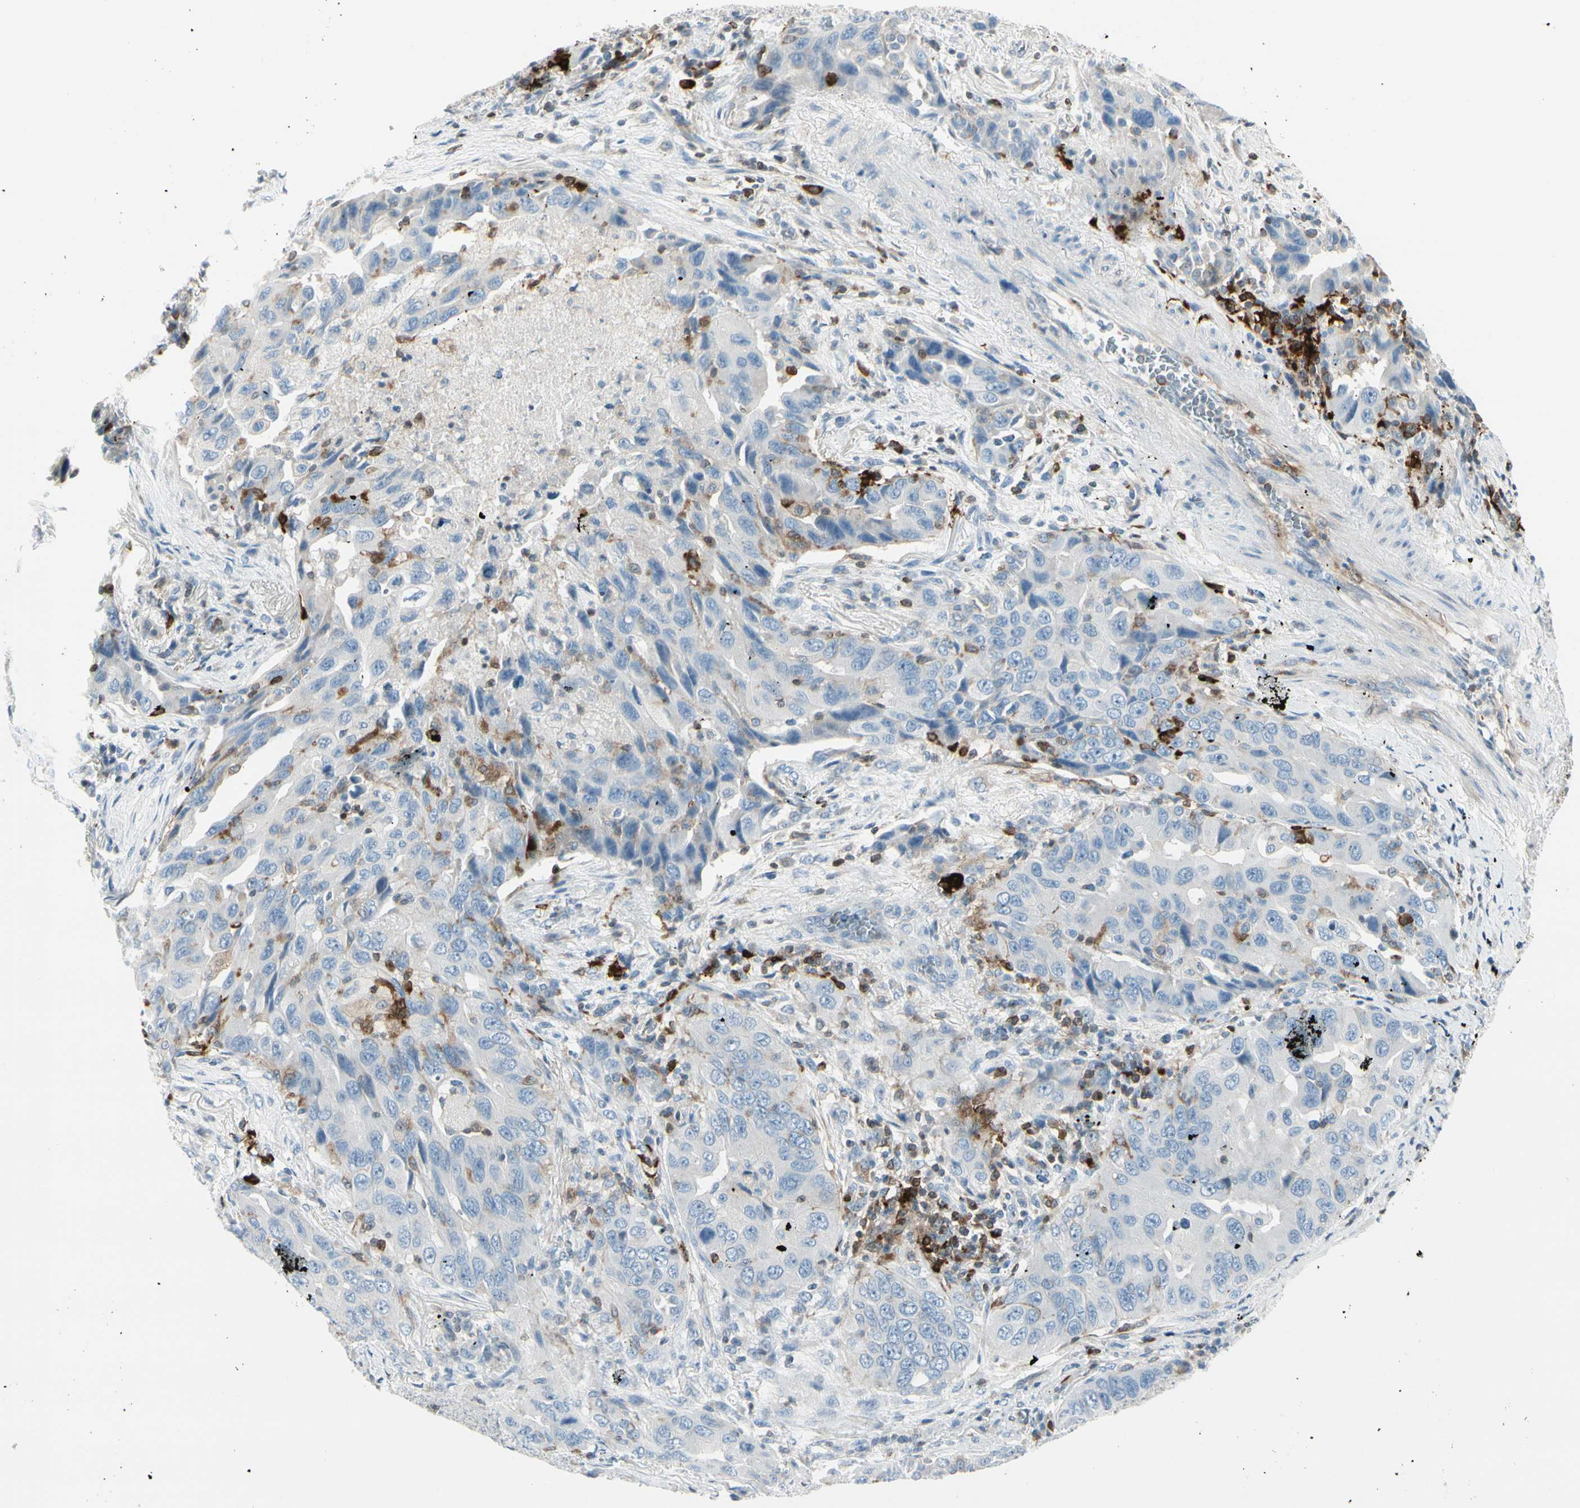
{"staining": {"intensity": "weak", "quantity": "<25%", "location": "cytoplasmic/membranous"}, "tissue": "lung cancer", "cell_type": "Tumor cells", "image_type": "cancer", "snomed": [{"axis": "morphology", "description": "Adenocarcinoma, NOS"}, {"axis": "topography", "description": "Lung"}], "caption": "This is an immunohistochemistry image of lung cancer. There is no expression in tumor cells.", "gene": "TRAF1", "patient": {"sex": "female", "age": 65}}